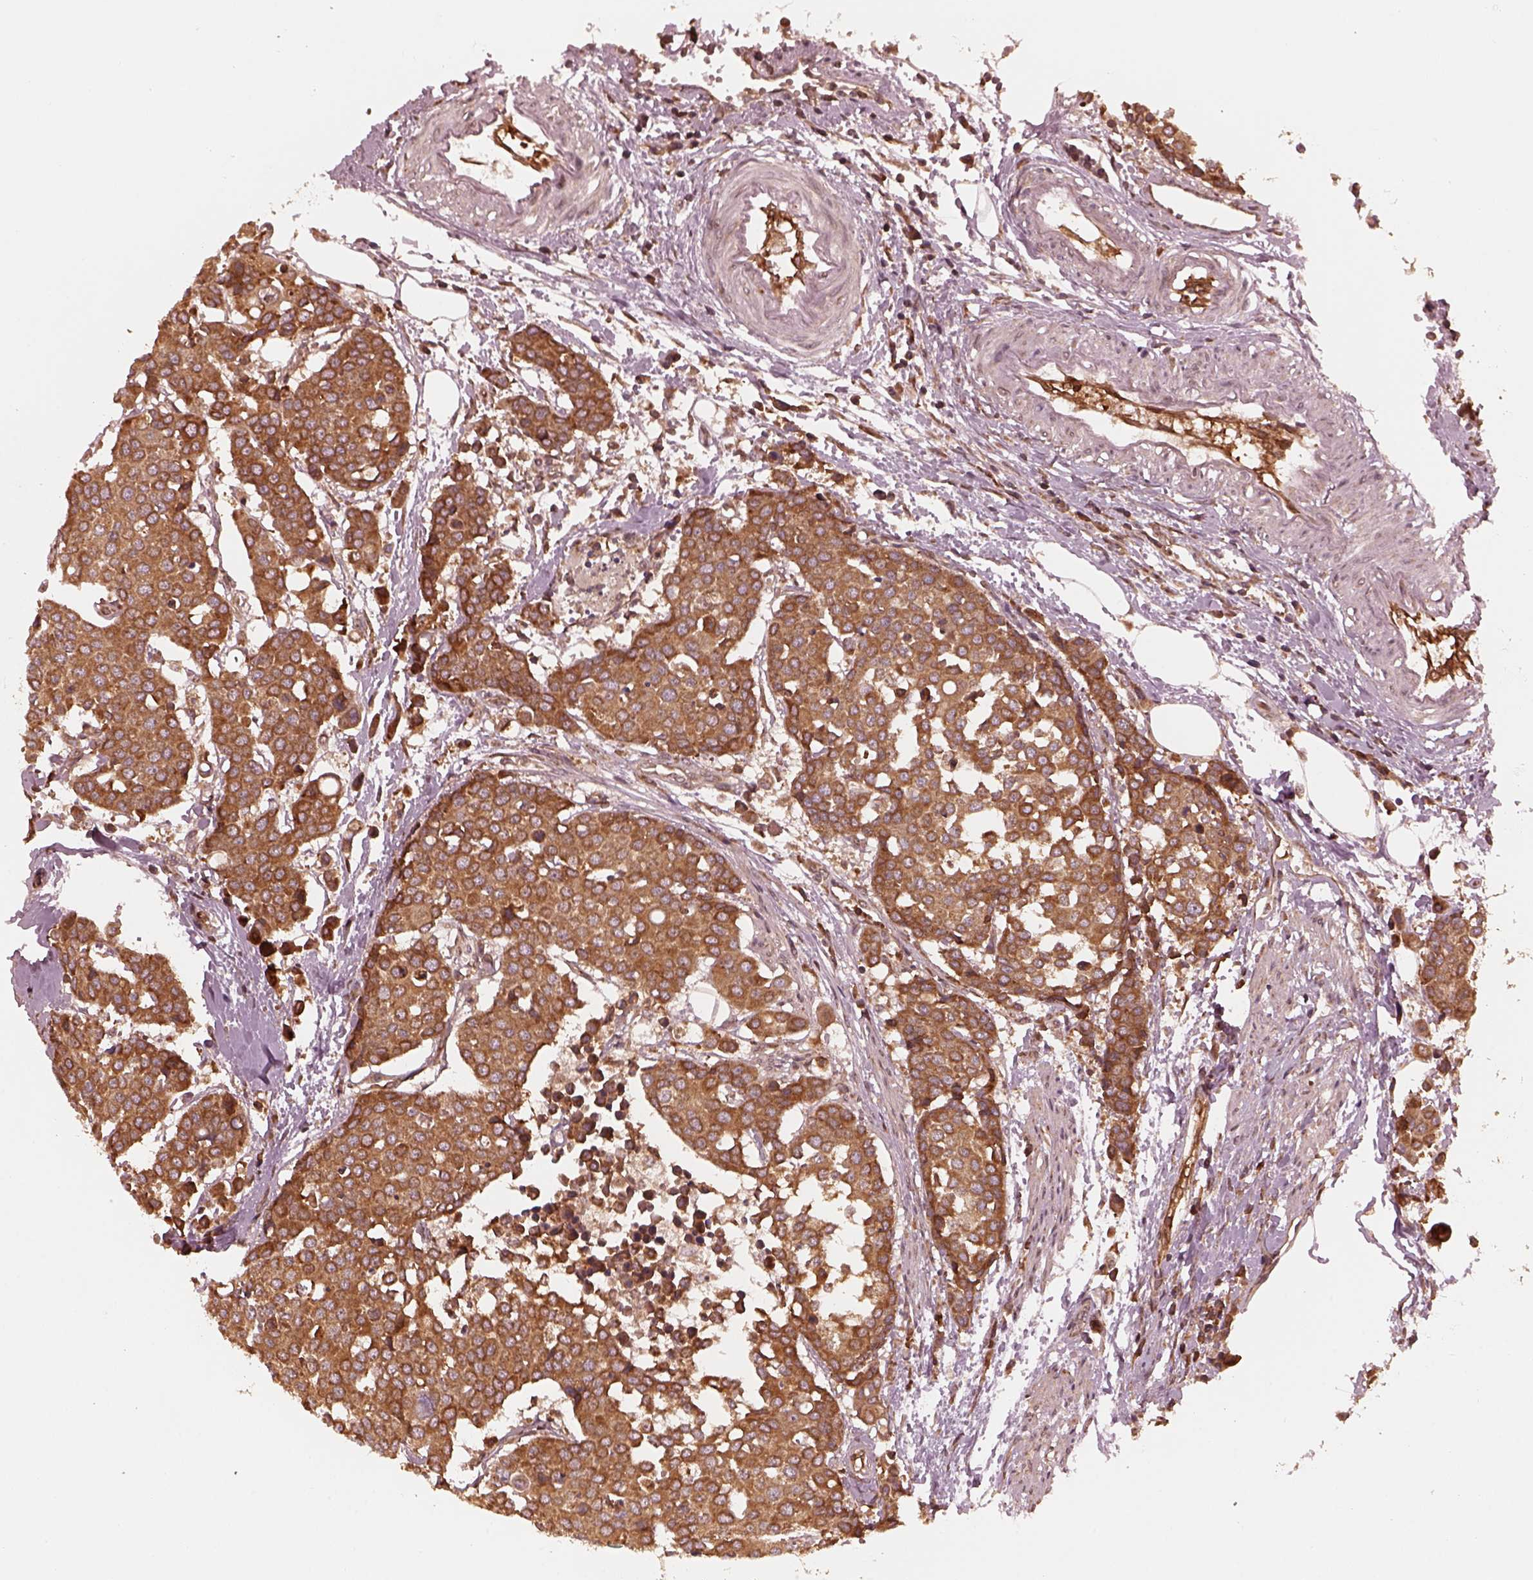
{"staining": {"intensity": "strong", "quantity": ">75%", "location": "cytoplasmic/membranous"}, "tissue": "carcinoid", "cell_type": "Tumor cells", "image_type": "cancer", "snomed": [{"axis": "morphology", "description": "Carcinoid, malignant, NOS"}, {"axis": "topography", "description": "Colon"}], "caption": "Protein staining of carcinoid tissue reveals strong cytoplasmic/membranous expression in about >75% of tumor cells.", "gene": "AGPAT1", "patient": {"sex": "male", "age": 81}}